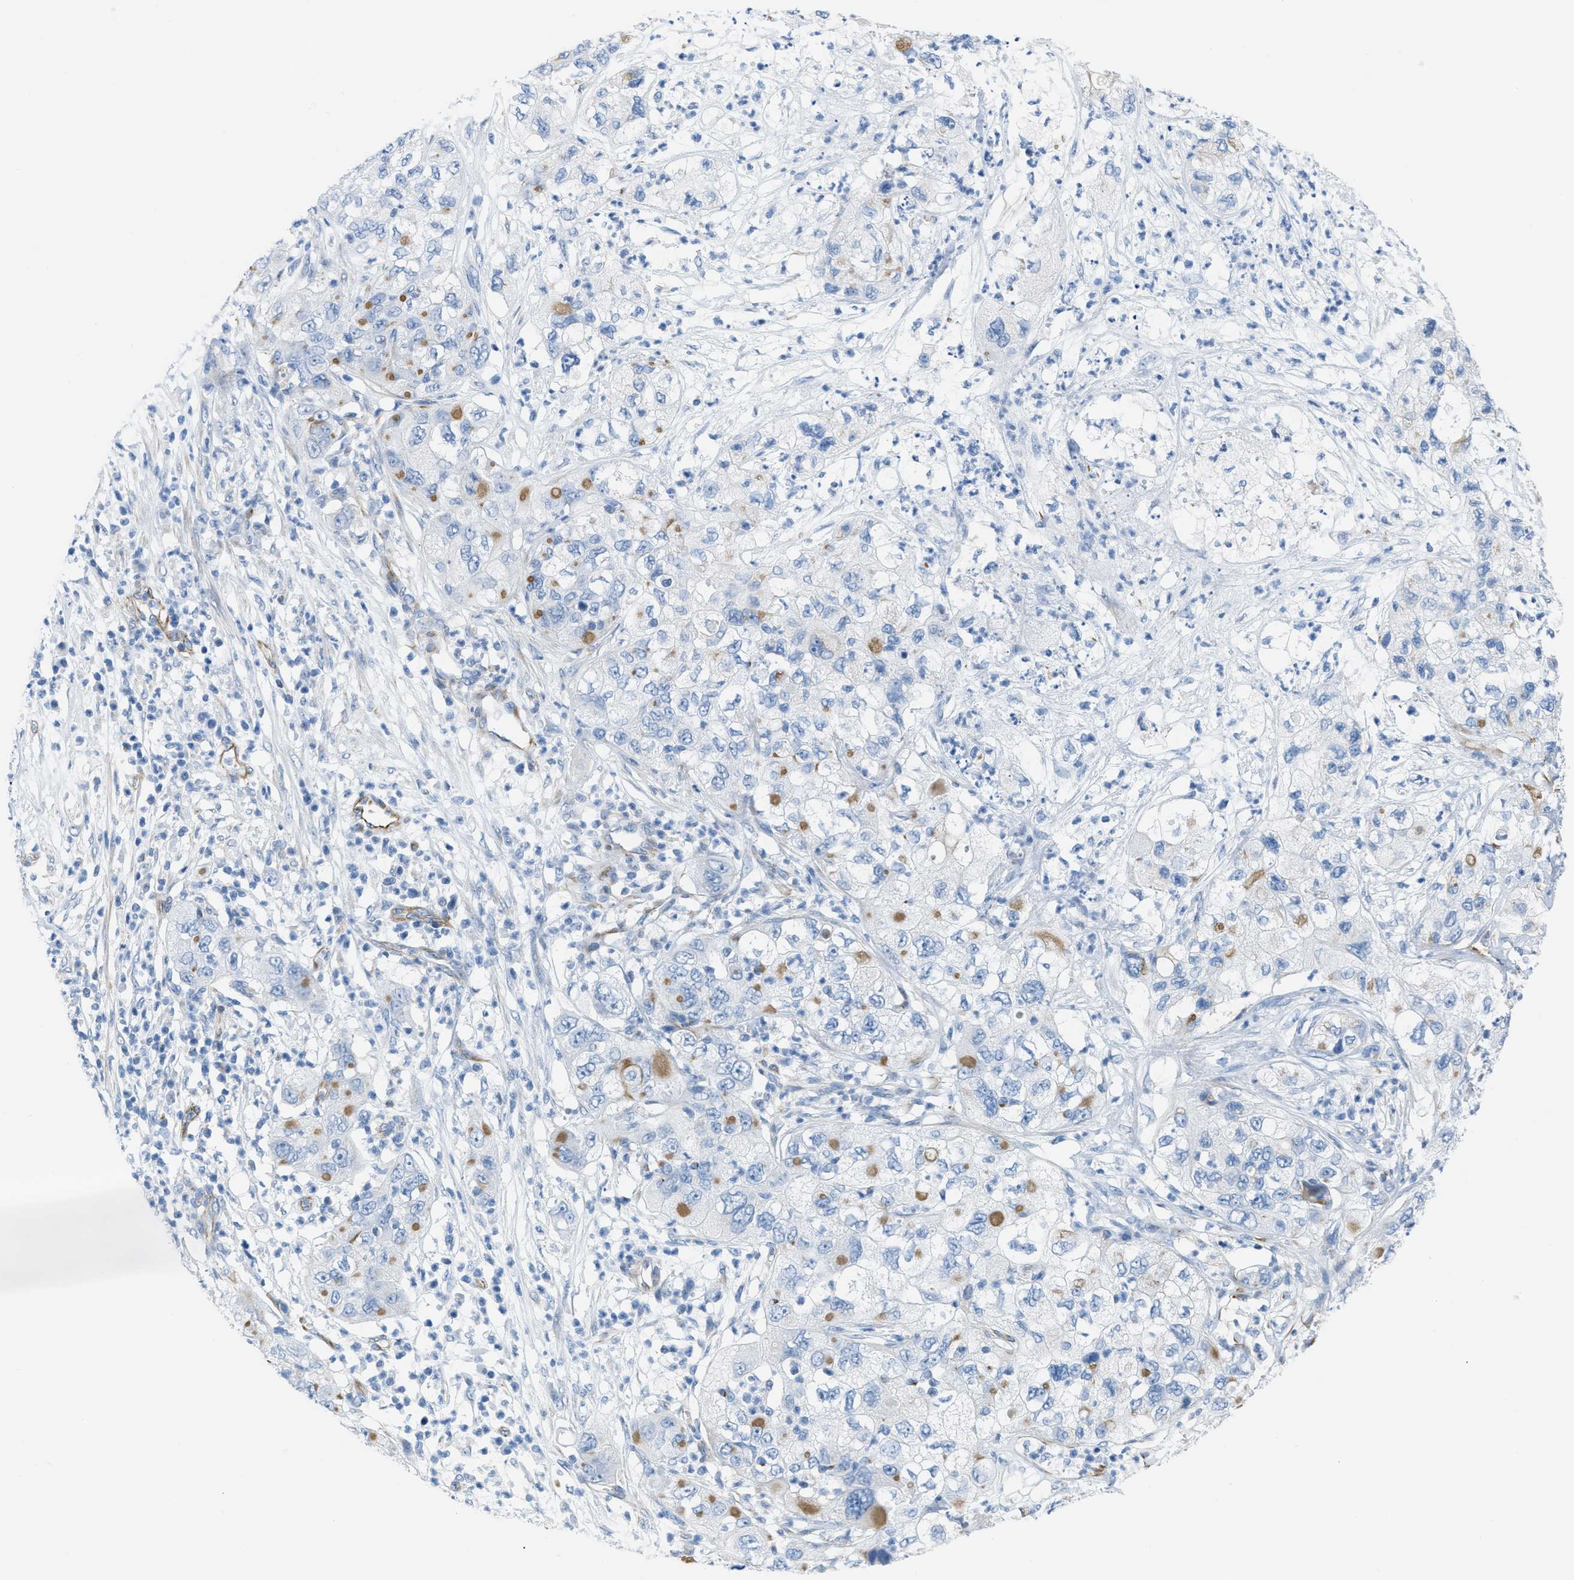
{"staining": {"intensity": "negative", "quantity": "none", "location": "none"}, "tissue": "pancreatic cancer", "cell_type": "Tumor cells", "image_type": "cancer", "snomed": [{"axis": "morphology", "description": "Adenocarcinoma, NOS"}, {"axis": "topography", "description": "Pancreas"}], "caption": "This is an immunohistochemistry image of human adenocarcinoma (pancreatic). There is no expression in tumor cells.", "gene": "SLC12A1", "patient": {"sex": "female", "age": 78}}